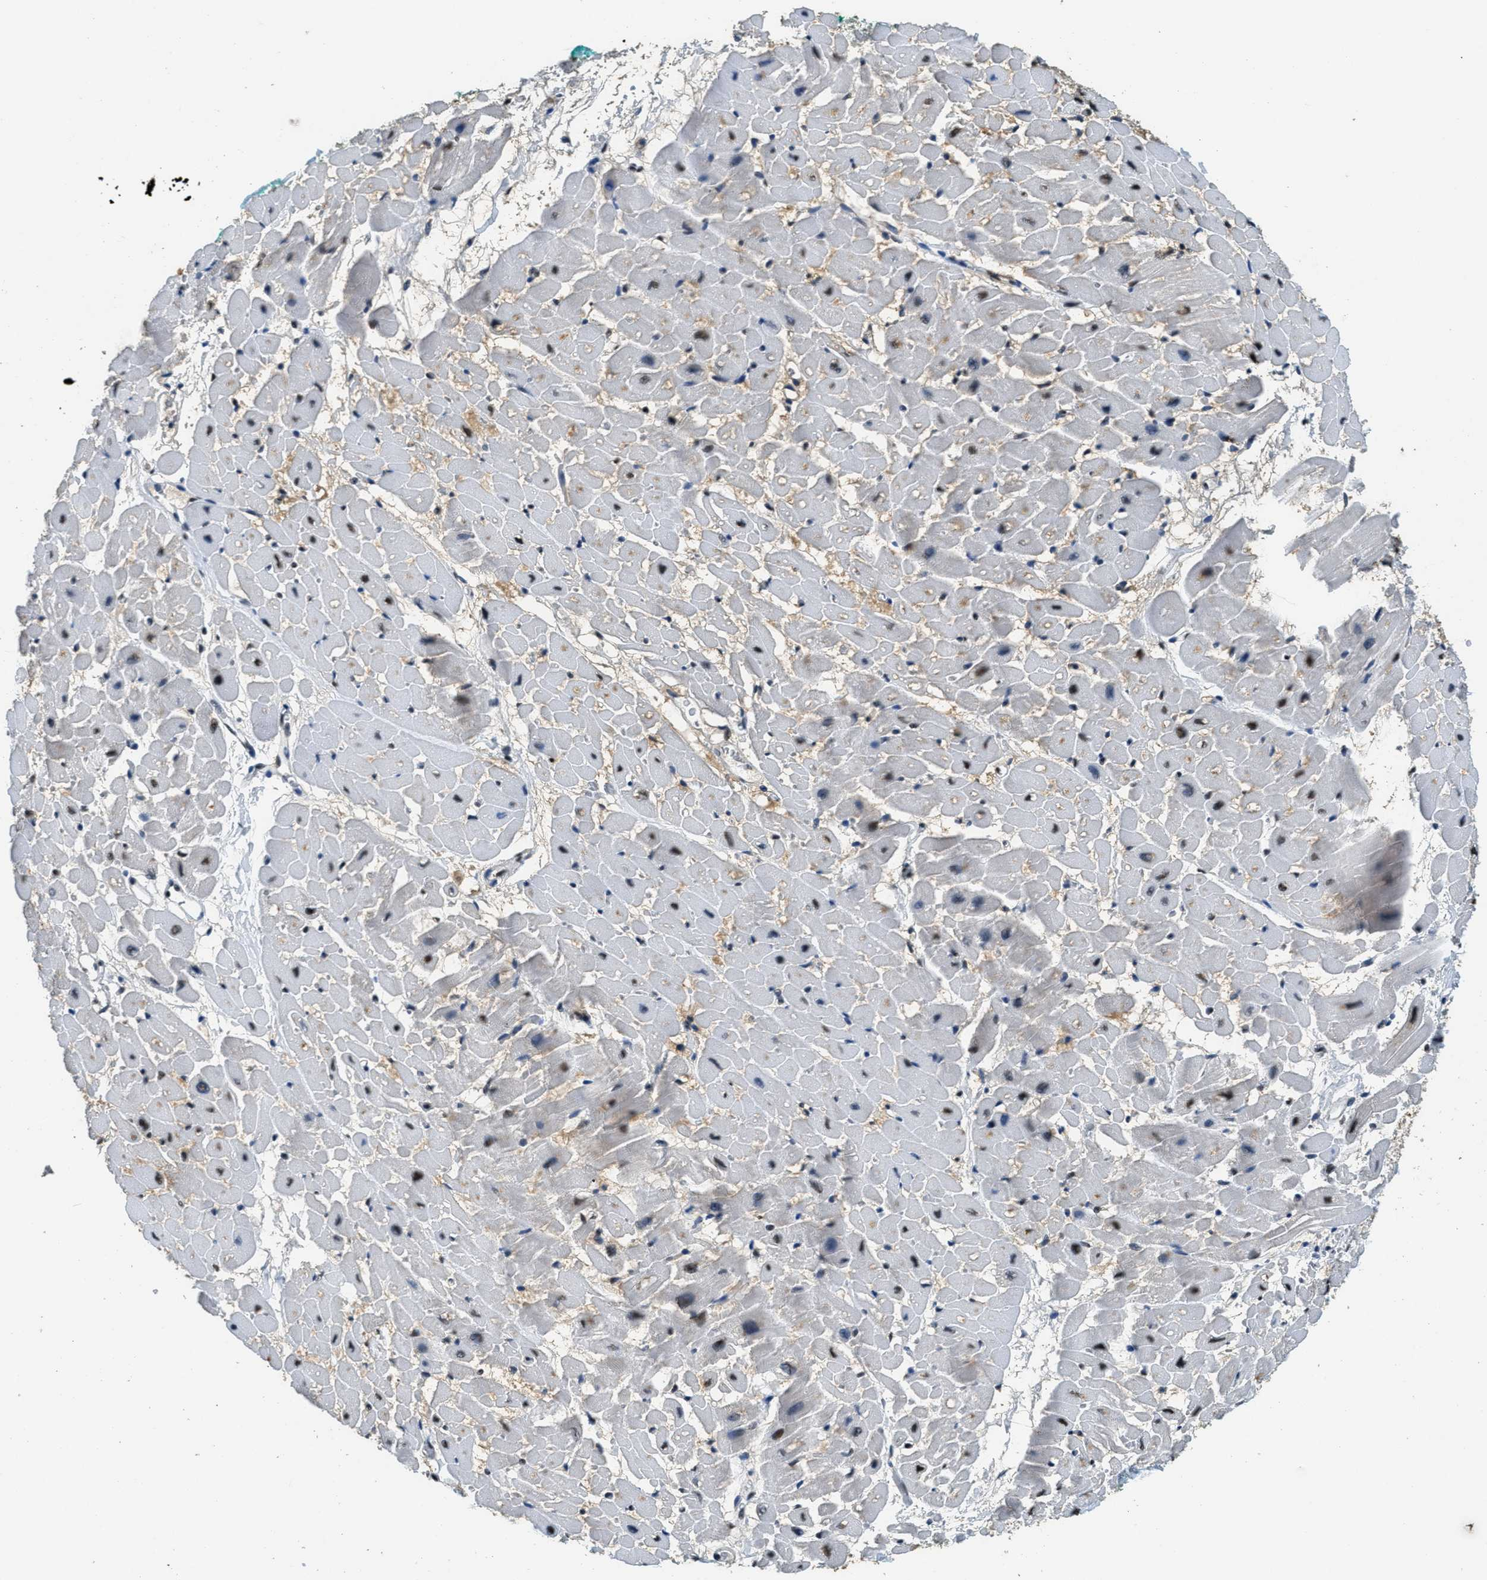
{"staining": {"intensity": "moderate", "quantity": "25%-75%", "location": "nuclear"}, "tissue": "heart muscle", "cell_type": "Cardiomyocytes", "image_type": "normal", "snomed": [{"axis": "morphology", "description": "Normal tissue, NOS"}, {"axis": "topography", "description": "Heart"}], "caption": "Moderate nuclear expression for a protein is present in approximately 25%-75% of cardiomyocytes of benign heart muscle using immunohistochemistry.", "gene": "SSB", "patient": {"sex": "male", "age": 45}}